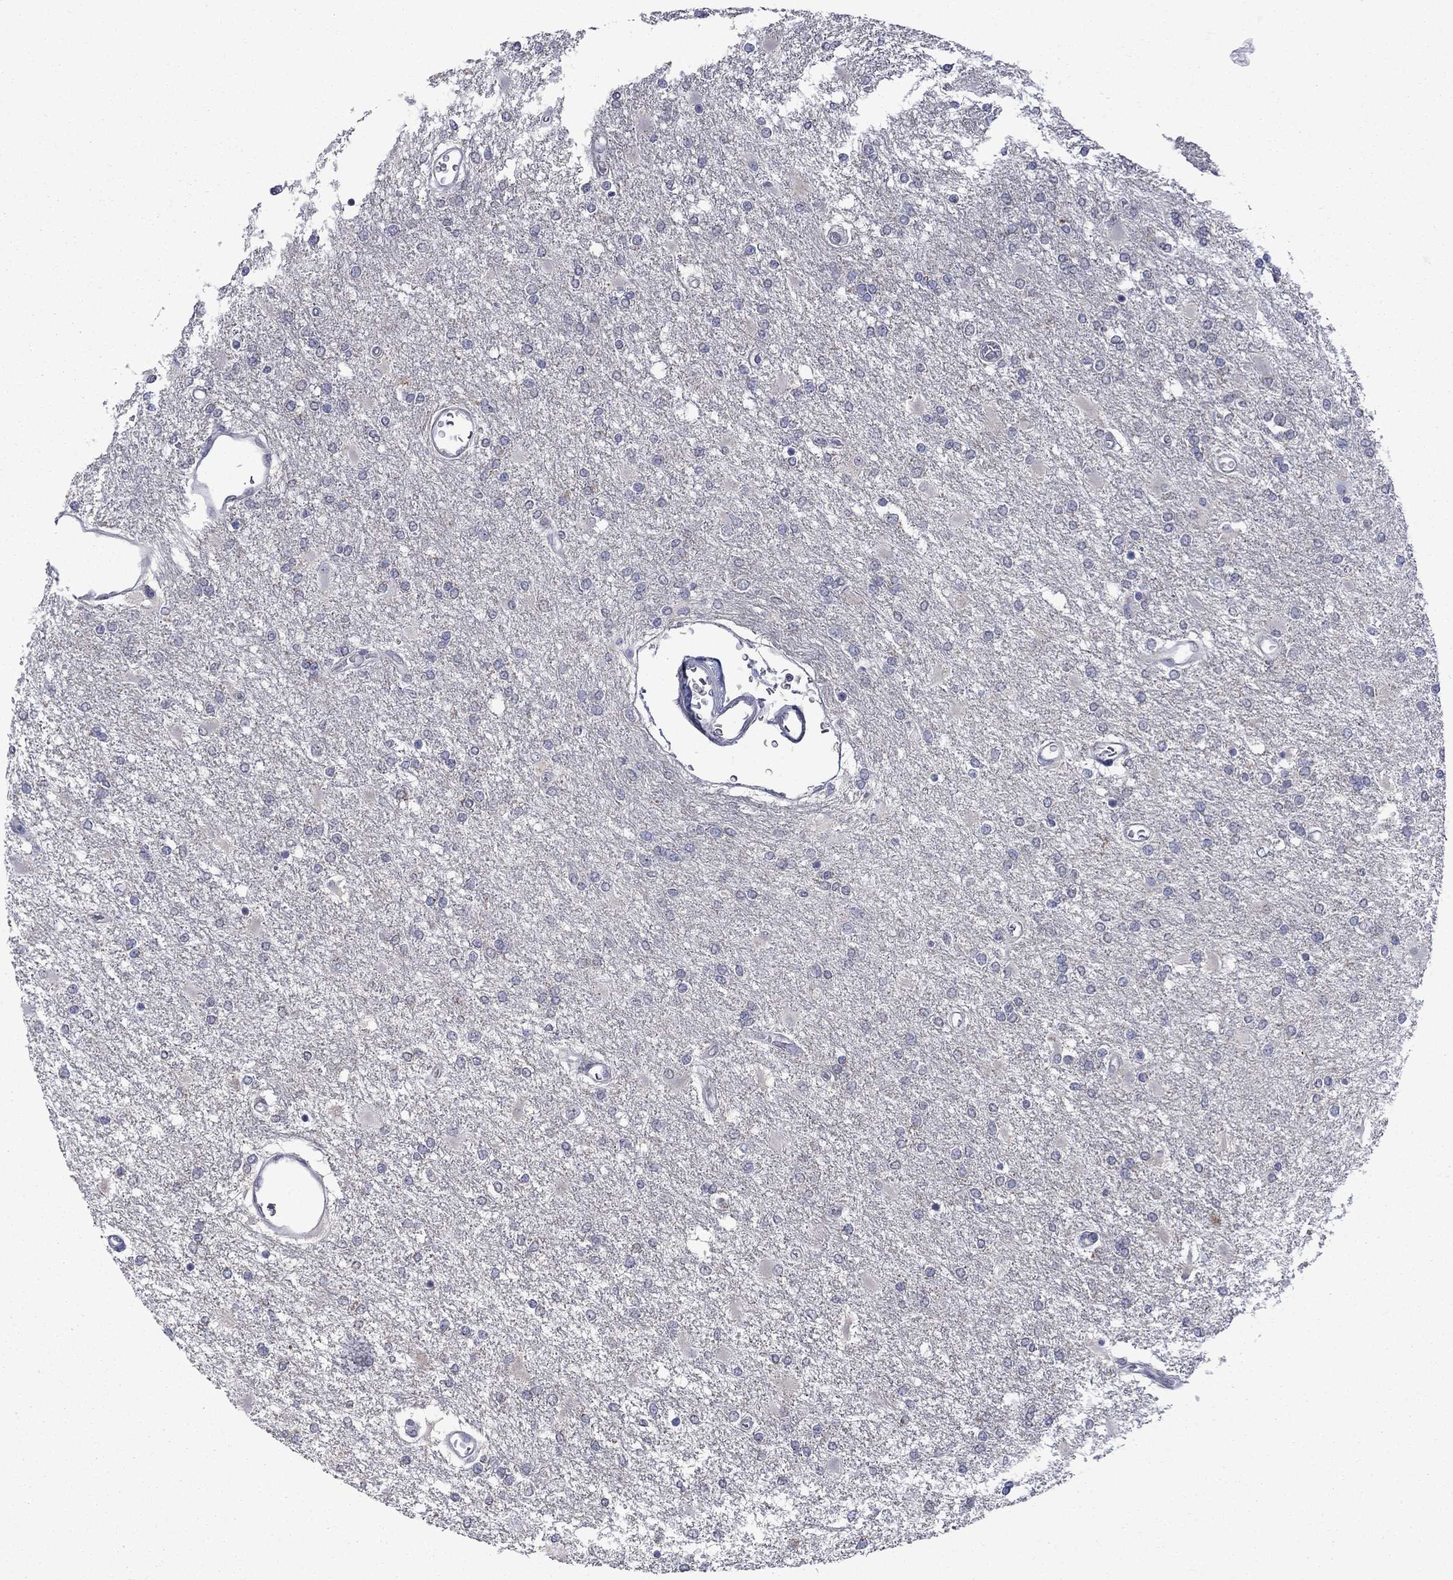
{"staining": {"intensity": "negative", "quantity": "none", "location": "none"}, "tissue": "glioma", "cell_type": "Tumor cells", "image_type": "cancer", "snomed": [{"axis": "morphology", "description": "Glioma, malignant, High grade"}, {"axis": "topography", "description": "Cerebral cortex"}], "caption": "Tumor cells are negative for protein expression in human malignant glioma (high-grade). (Brightfield microscopy of DAB immunohistochemistry (IHC) at high magnification).", "gene": "KCNJ16", "patient": {"sex": "male", "age": 79}}